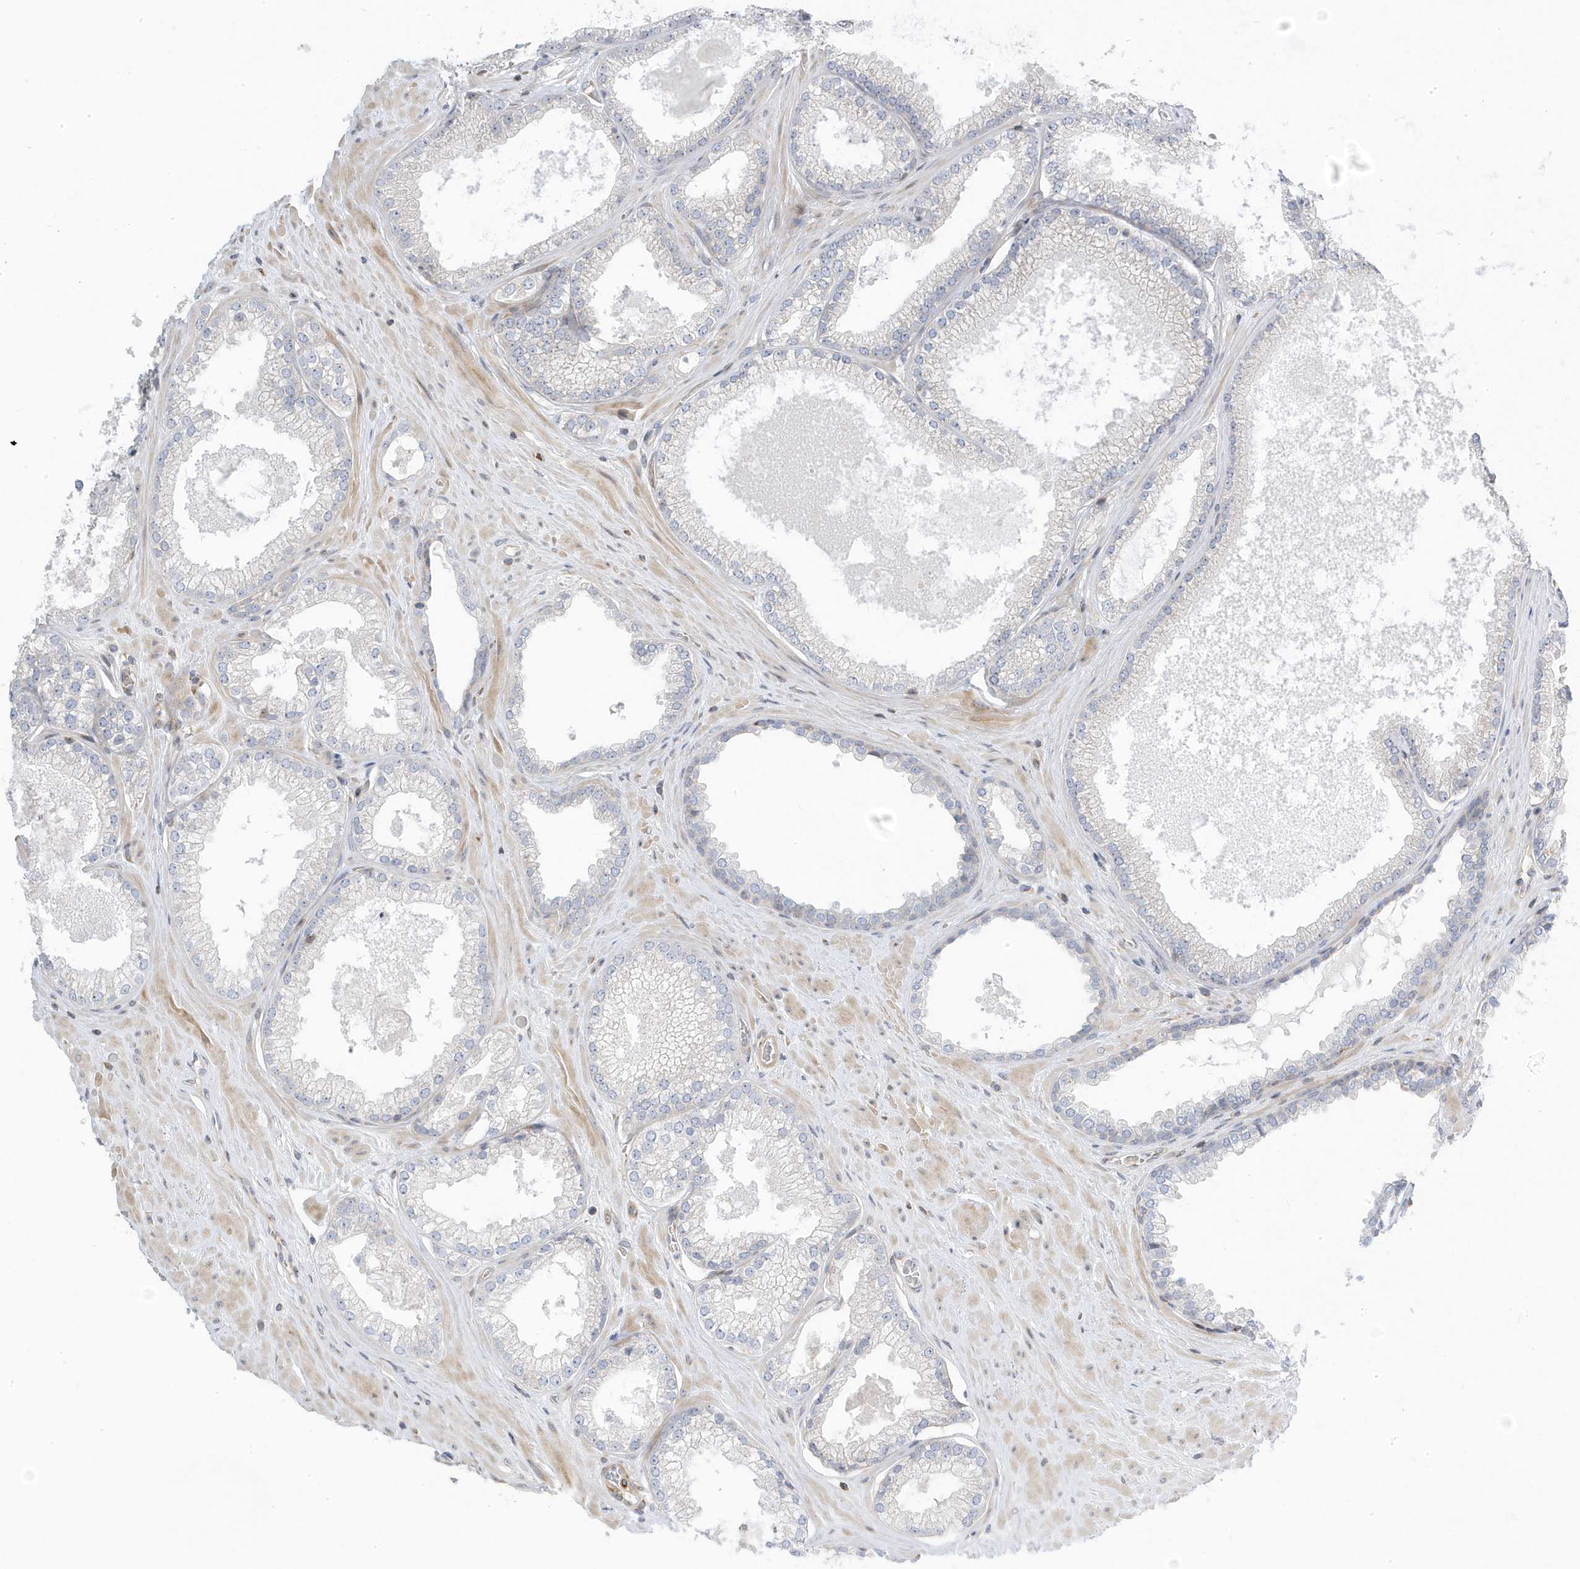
{"staining": {"intensity": "negative", "quantity": "none", "location": "none"}, "tissue": "prostate cancer", "cell_type": "Tumor cells", "image_type": "cancer", "snomed": [{"axis": "morphology", "description": "Adenocarcinoma, Low grade"}, {"axis": "topography", "description": "Prostate"}], "caption": "Prostate cancer stained for a protein using immunohistochemistry displays no expression tumor cells.", "gene": "MAP7D3", "patient": {"sex": "male", "age": 62}}